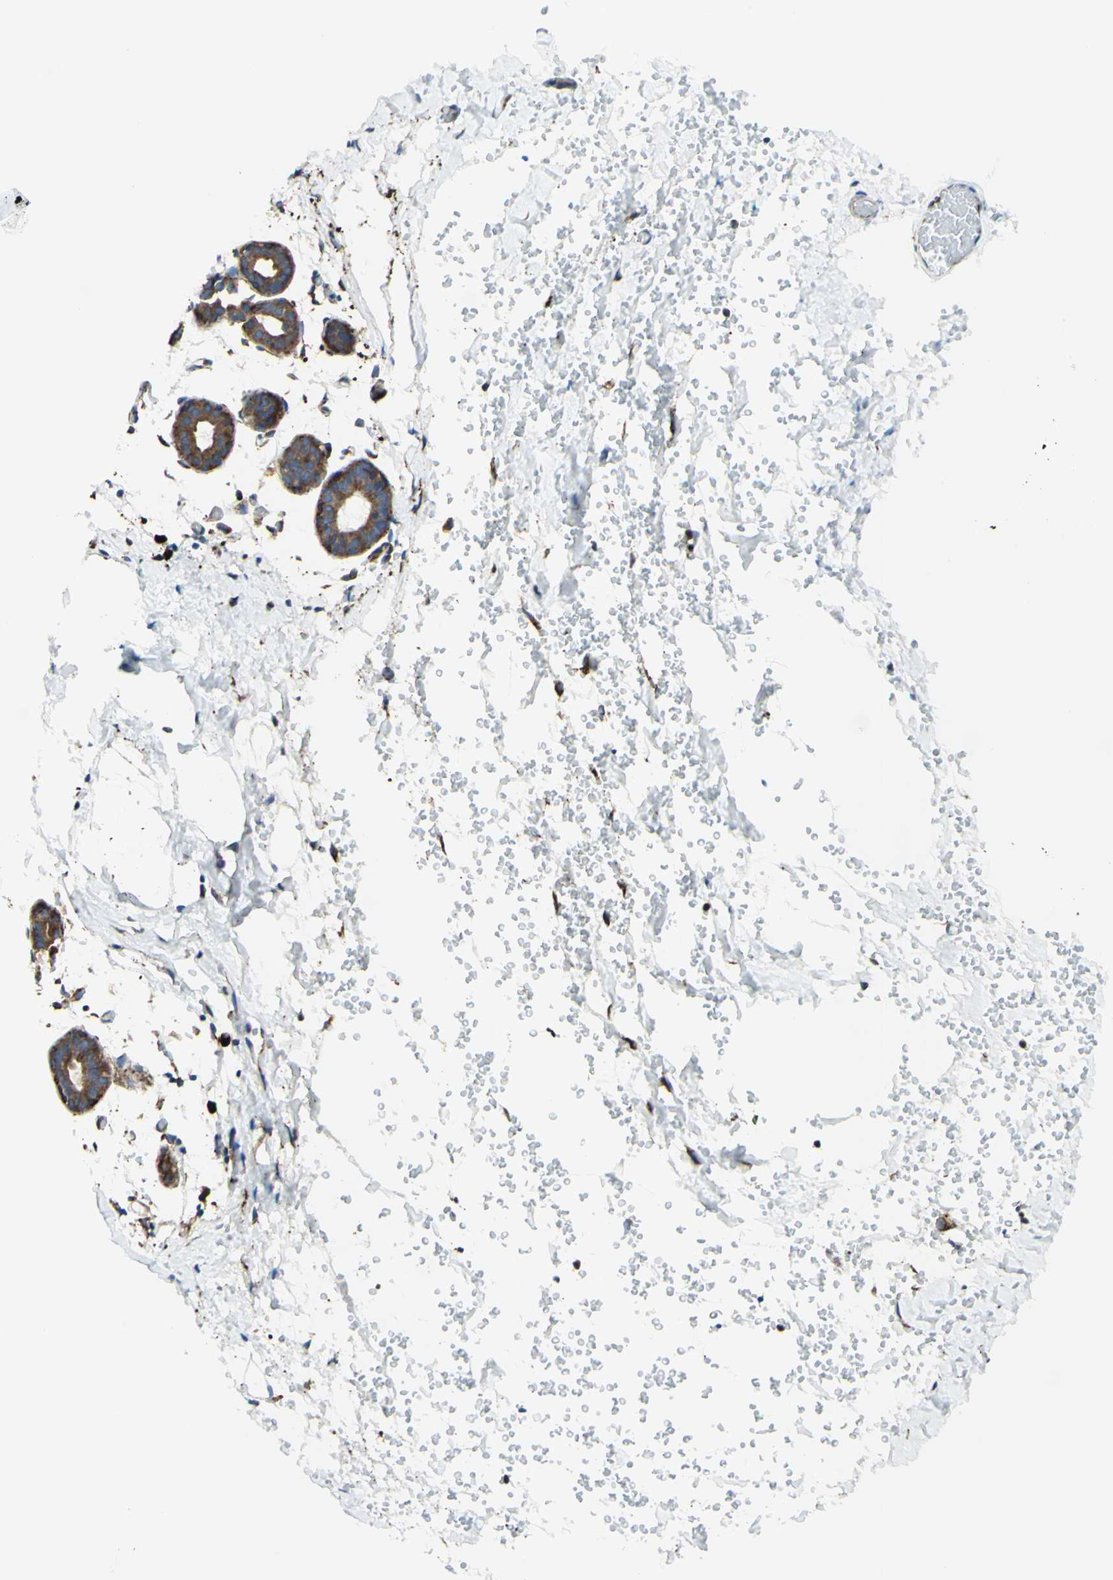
{"staining": {"intensity": "negative", "quantity": "none", "location": "none"}, "tissue": "breast", "cell_type": "Adipocytes", "image_type": "normal", "snomed": [{"axis": "morphology", "description": "Normal tissue, NOS"}, {"axis": "topography", "description": "Breast"}], "caption": "Immunohistochemical staining of unremarkable human breast displays no significant expression in adipocytes.", "gene": "DNAJB11", "patient": {"sex": "female", "age": 27}}